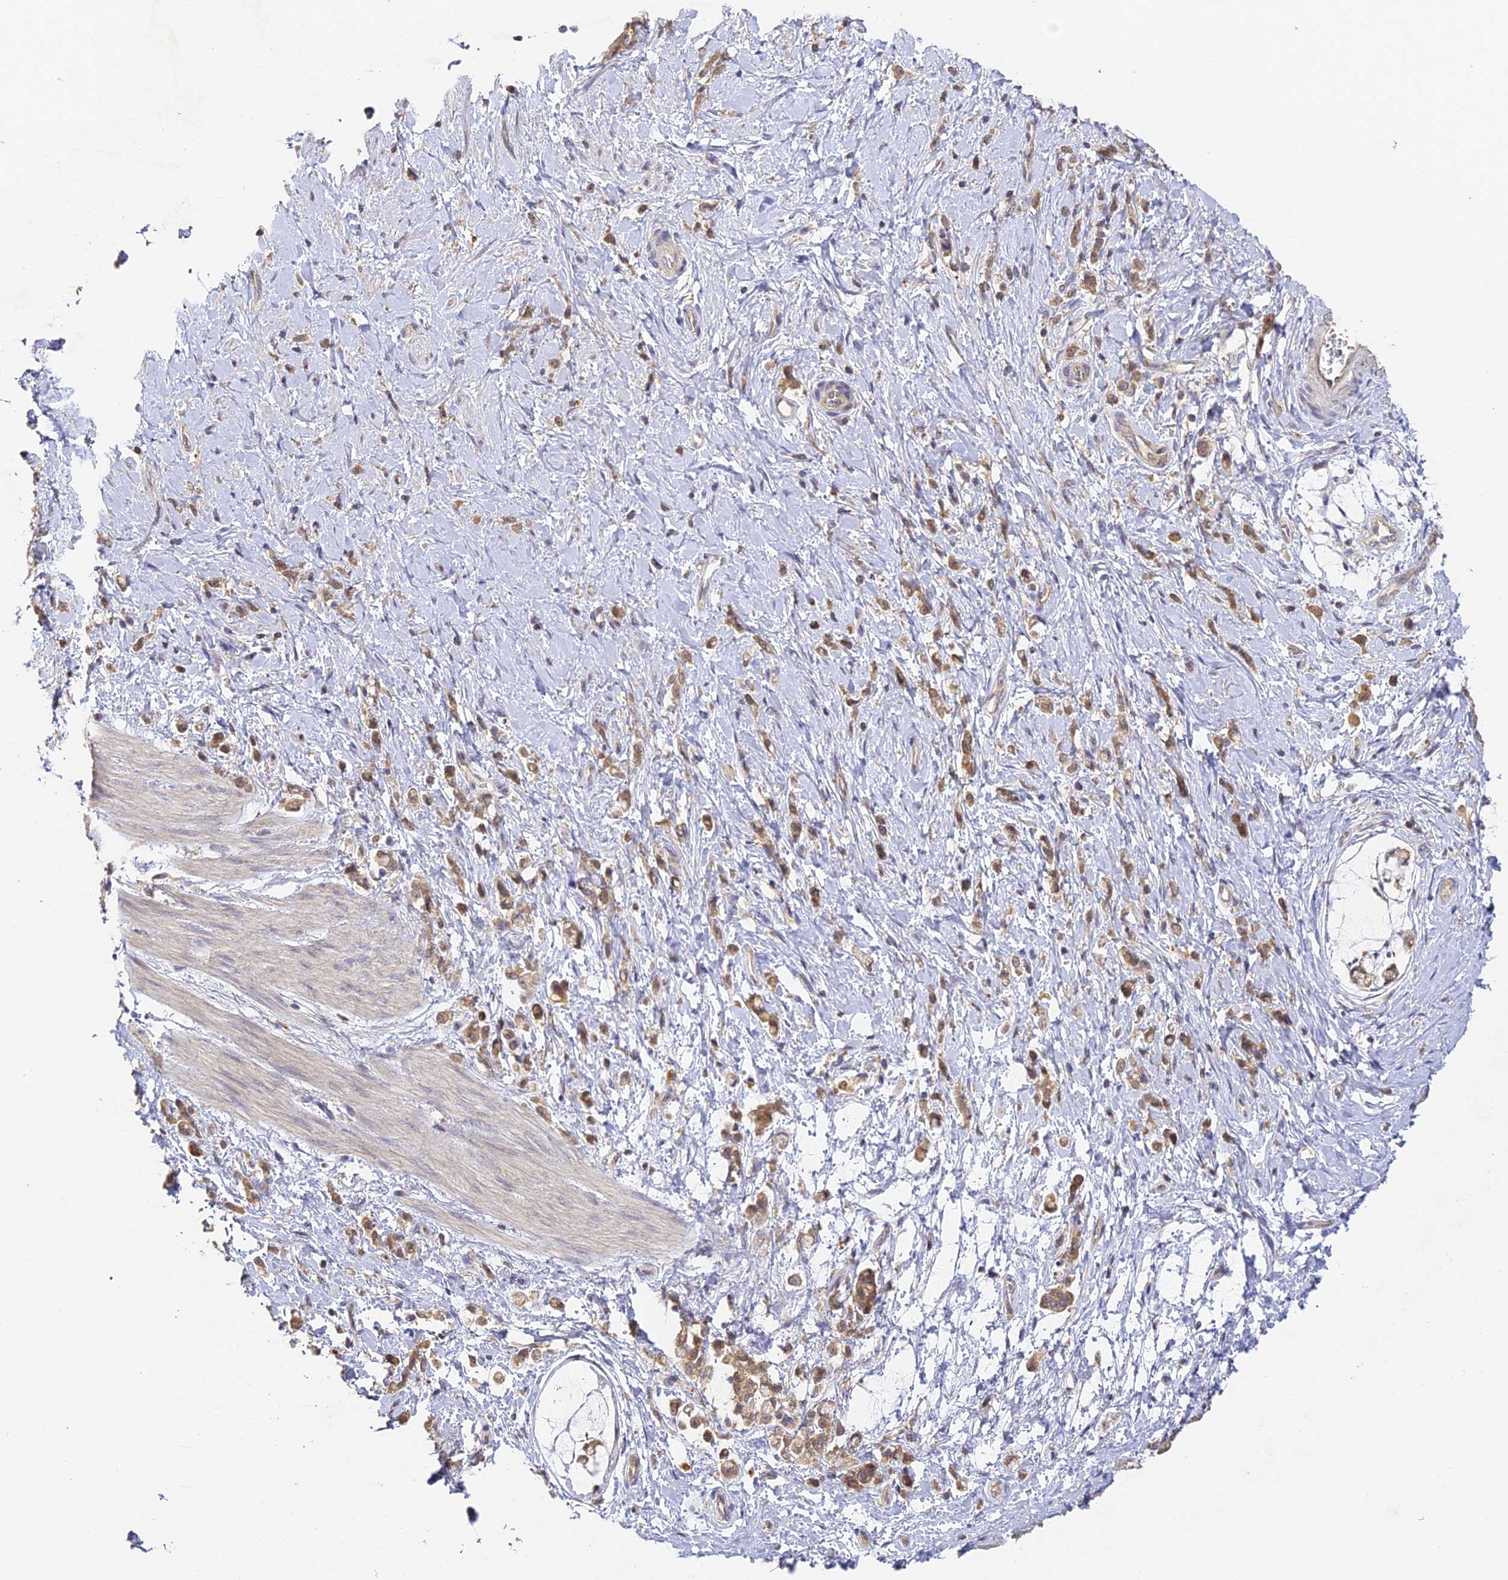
{"staining": {"intensity": "moderate", "quantity": ">75%", "location": "cytoplasmic/membranous"}, "tissue": "stomach cancer", "cell_type": "Tumor cells", "image_type": "cancer", "snomed": [{"axis": "morphology", "description": "Adenocarcinoma, NOS"}, {"axis": "topography", "description": "Stomach"}], "caption": "A photomicrograph showing moderate cytoplasmic/membranous expression in about >75% of tumor cells in stomach adenocarcinoma, as visualized by brown immunohistochemical staining.", "gene": "YAE1", "patient": {"sex": "female", "age": 60}}